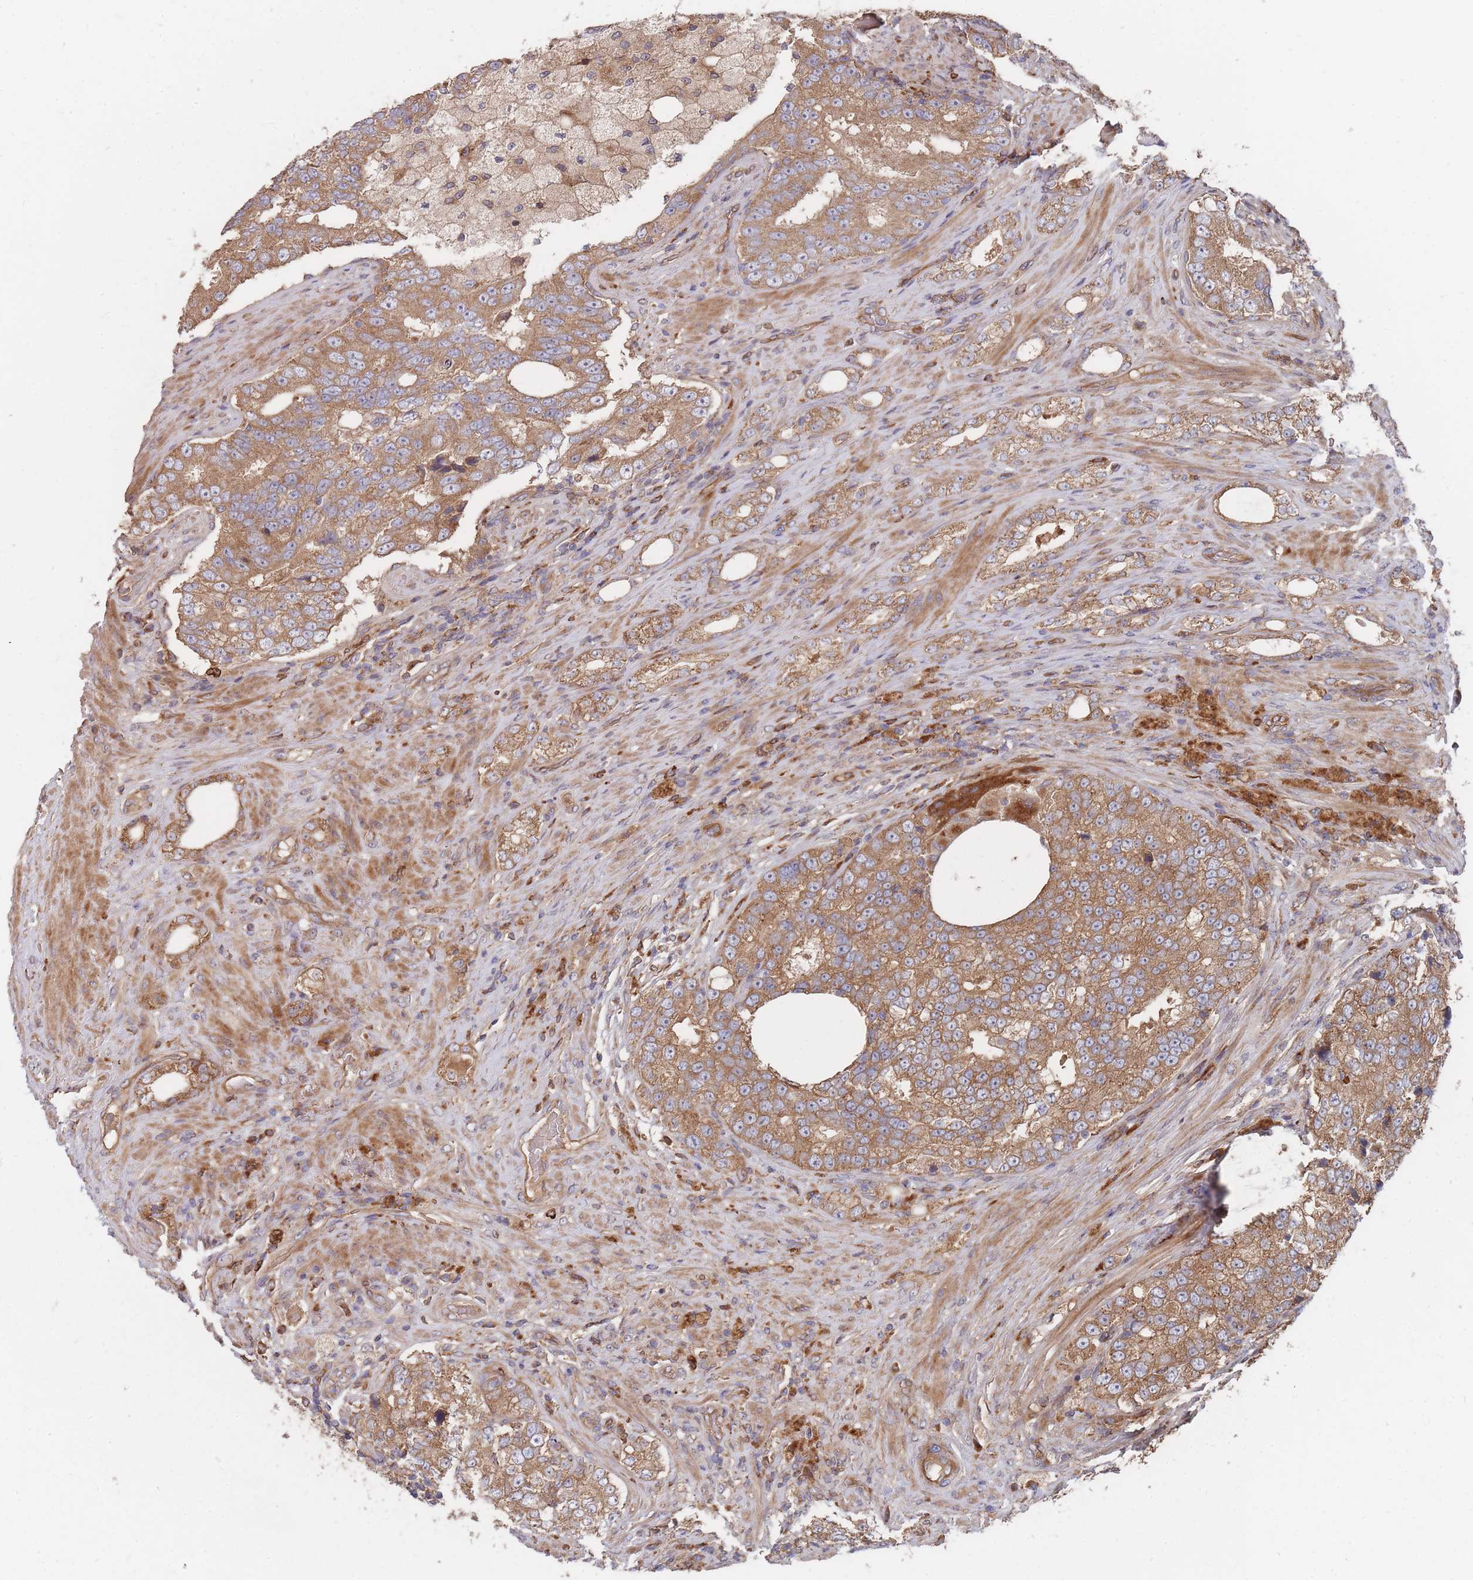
{"staining": {"intensity": "moderate", "quantity": ">75%", "location": "cytoplasmic/membranous"}, "tissue": "prostate cancer", "cell_type": "Tumor cells", "image_type": "cancer", "snomed": [{"axis": "morphology", "description": "Adenocarcinoma, High grade"}, {"axis": "topography", "description": "Prostate"}], "caption": "Moderate cytoplasmic/membranous expression for a protein is seen in approximately >75% of tumor cells of adenocarcinoma (high-grade) (prostate) using immunohistochemistry.", "gene": "THSD7B", "patient": {"sex": "male", "age": 70}}